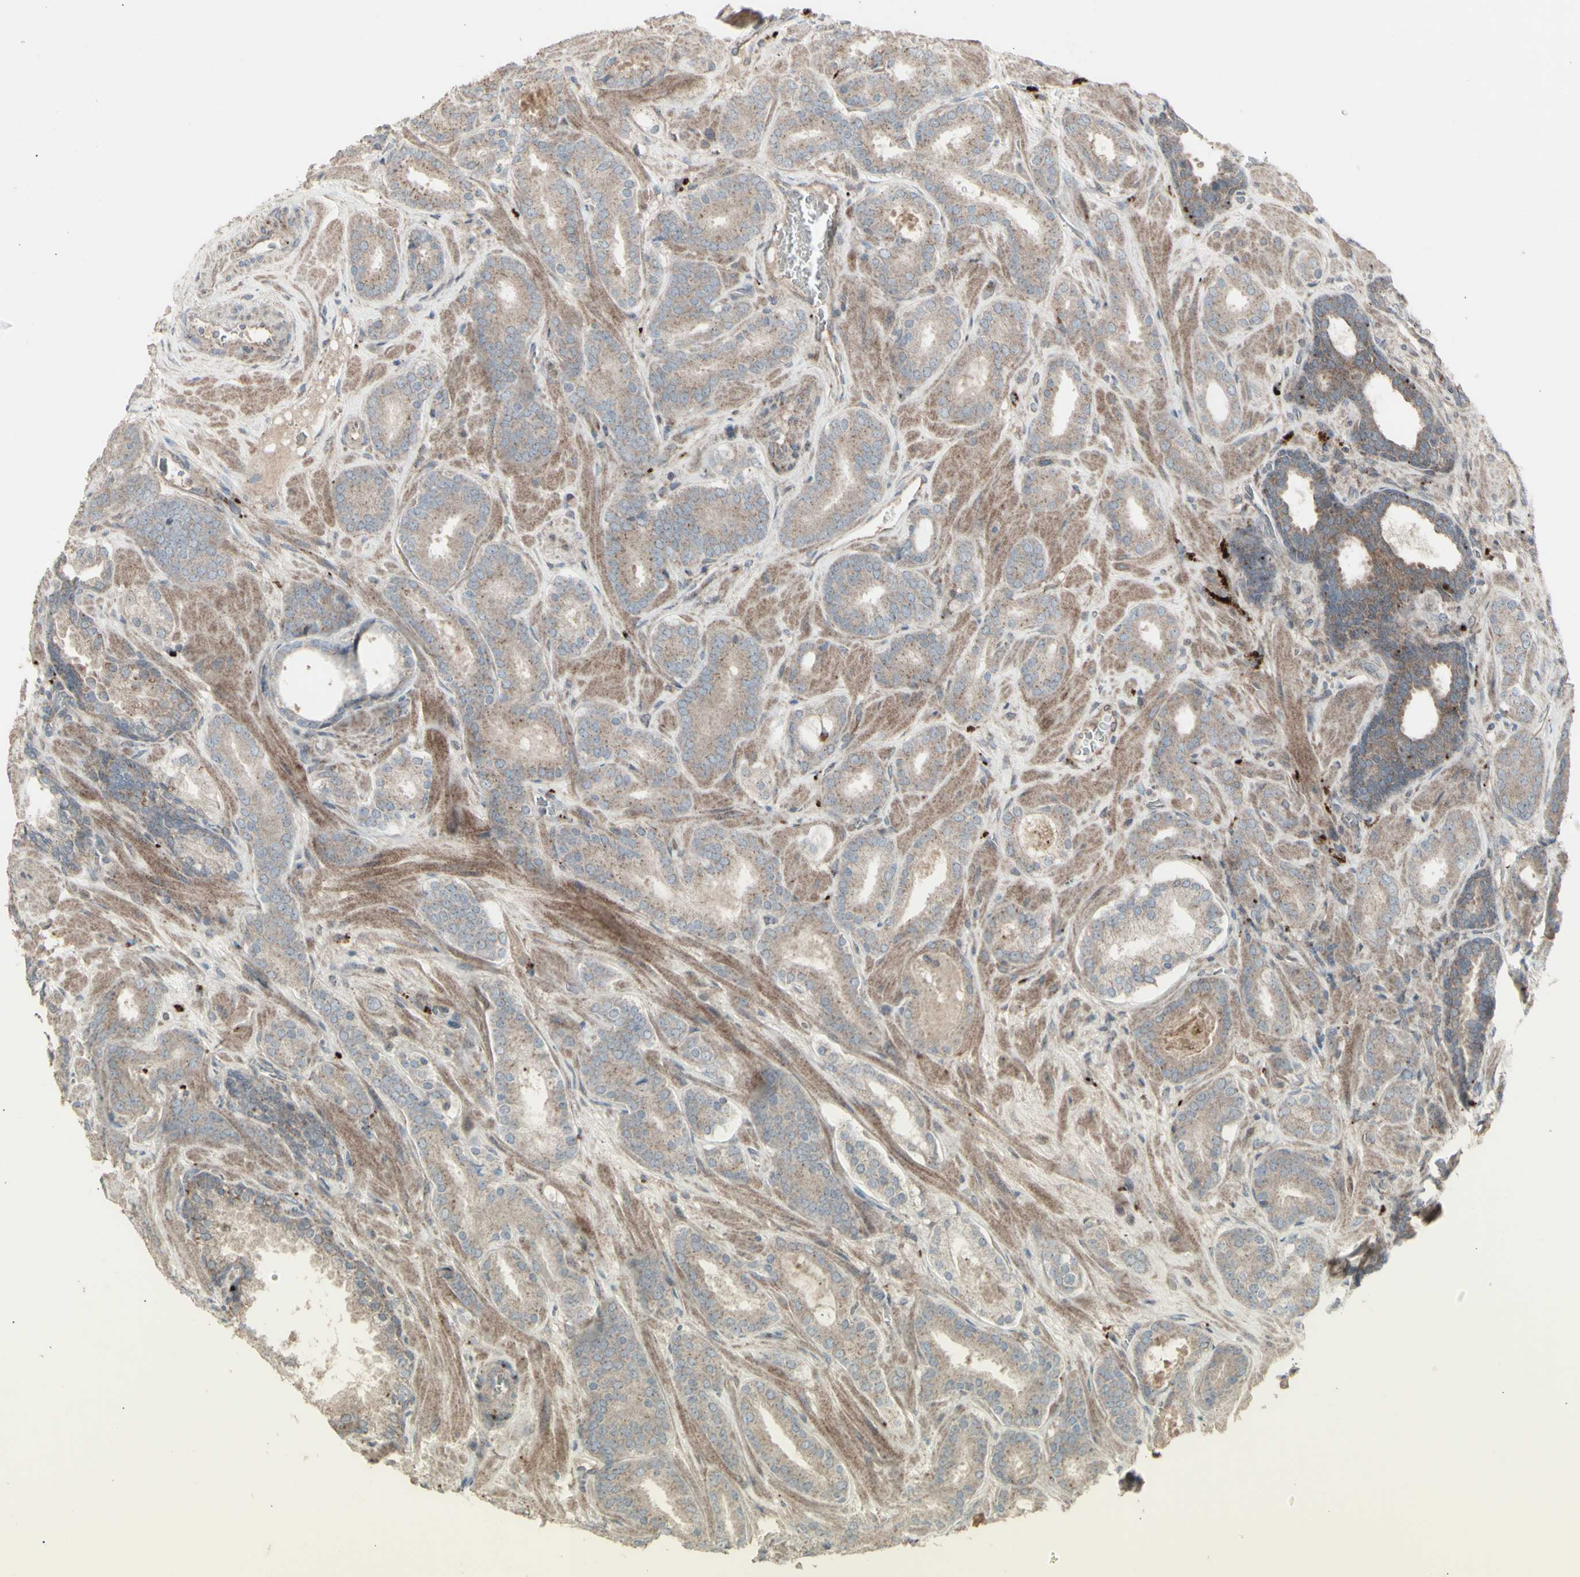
{"staining": {"intensity": "moderate", "quantity": ">75%", "location": "cytoplasmic/membranous"}, "tissue": "prostate cancer", "cell_type": "Tumor cells", "image_type": "cancer", "snomed": [{"axis": "morphology", "description": "Adenocarcinoma, Low grade"}, {"axis": "topography", "description": "Prostate"}], "caption": "There is medium levels of moderate cytoplasmic/membranous staining in tumor cells of prostate cancer, as demonstrated by immunohistochemical staining (brown color).", "gene": "RNASEL", "patient": {"sex": "male", "age": 63}}